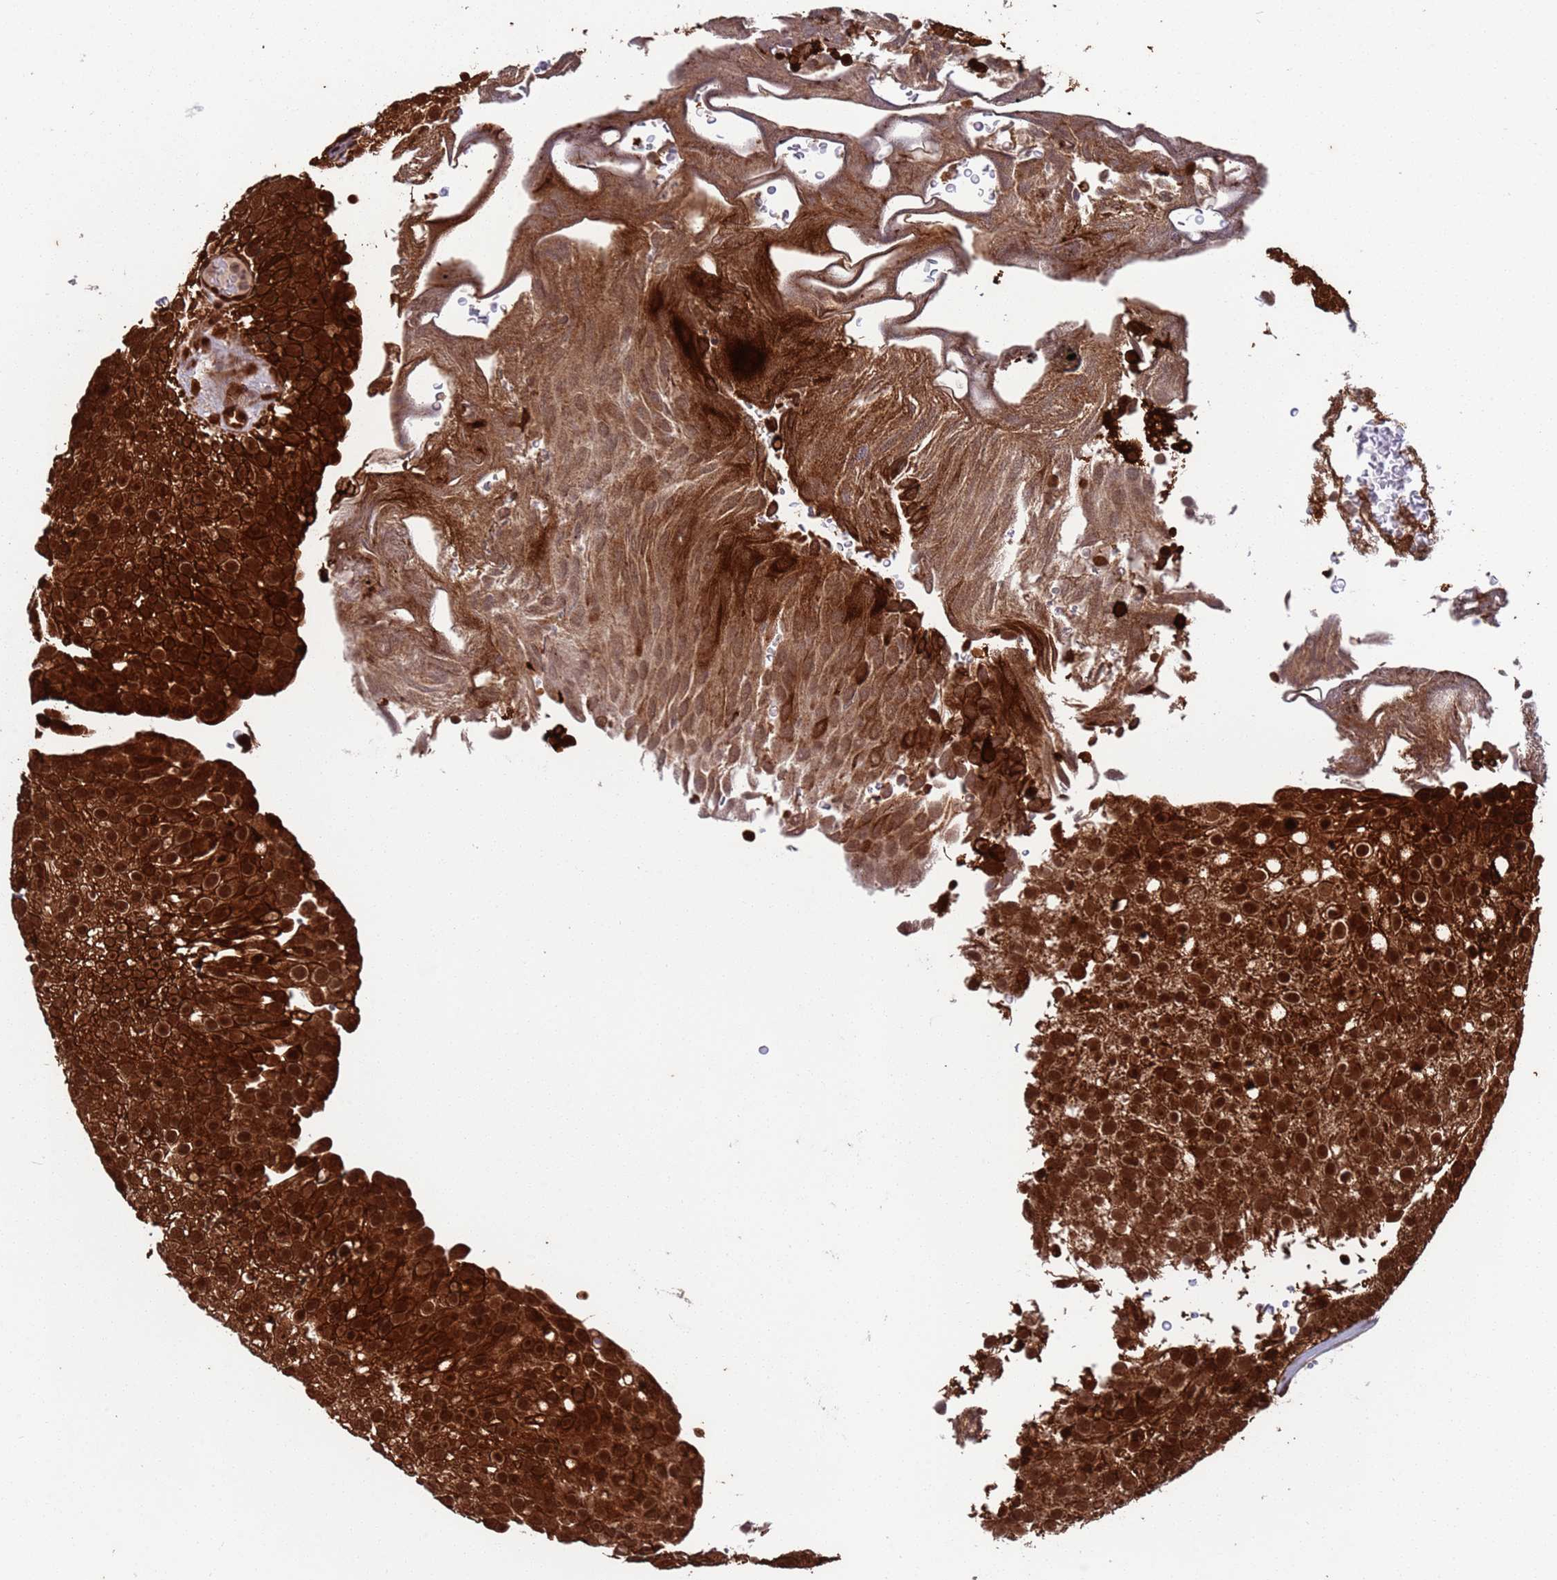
{"staining": {"intensity": "strong", "quantity": ">75%", "location": "cytoplasmic/membranous,nuclear"}, "tissue": "urothelial cancer", "cell_type": "Tumor cells", "image_type": "cancer", "snomed": [{"axis": "morphology", "description": "Urothelial carcinoma, Low grade"}, {"axis": "topography", "description": "Urinary bladder"}], "caption": "Brown immunohistochemical staining in low-grade urothelial carcinoma demonstrates strong cytoplasmic/membranous and nuclear expression in about >75% of tumor cells.", "gene": "FUBP3", "patient": {"sex": "male", "age": 78}}